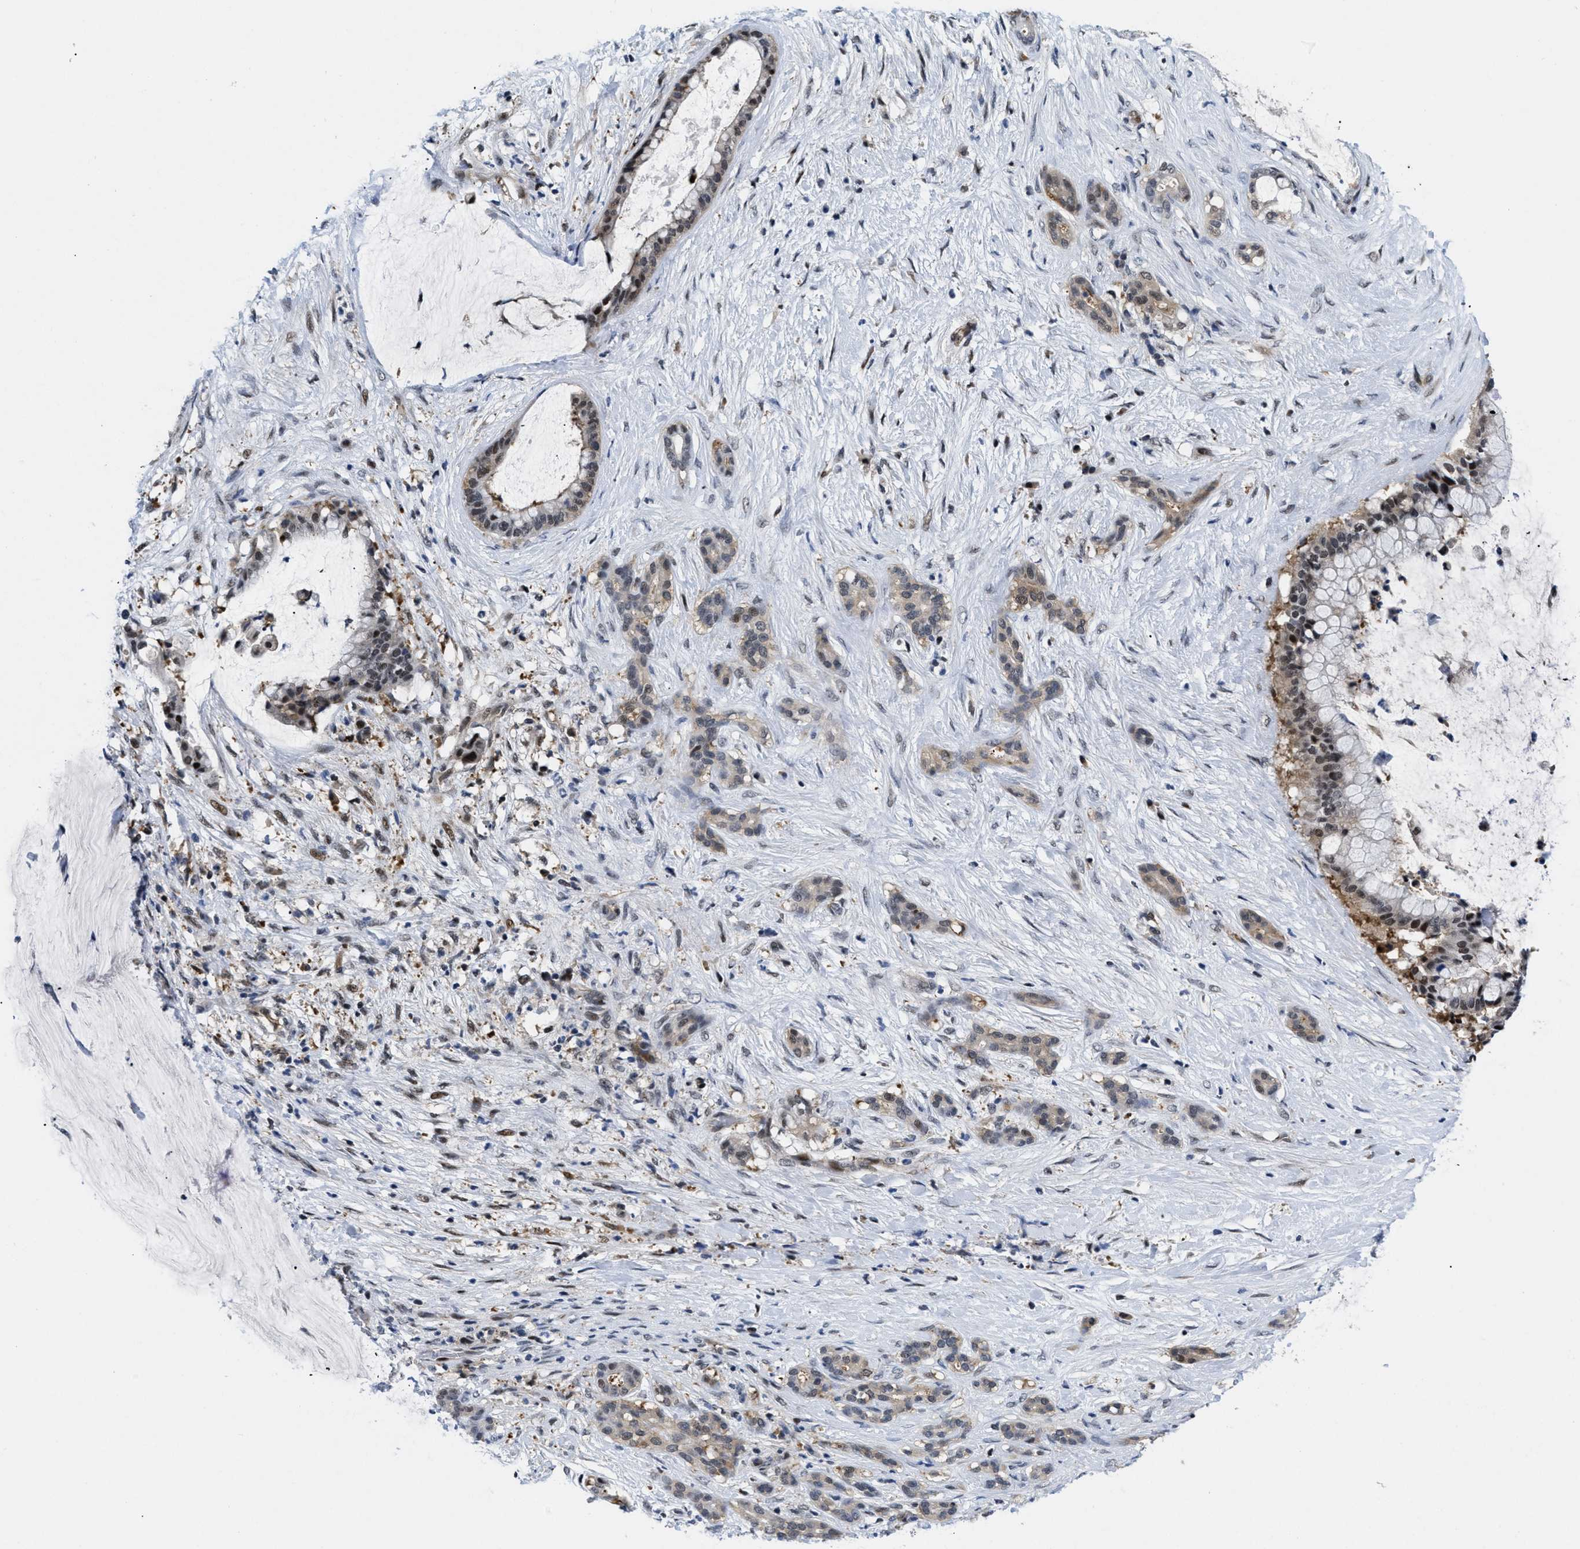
{"staining": {"intensity": "moderate", "quantity": "25%-75%", "location": "nuclear"}, "tissue": "pancreatic cancer", "cell_type": "Tumor cells", "image_type": "cancer", "snomed": [{"axis": "morphology", "description": "Adenocarcinoma, NOS"}, {"axis": "topography", "description": "Pancreas"}], "caption": "This micrograph shows IHC staining of human pancreatic cancer (adenocarcinoma), with medium moderate nuclear expression in about 25%-75% of tumor cells.", "gene": "SLC29A2", "patient": {"sex": "male", "age": 41}}